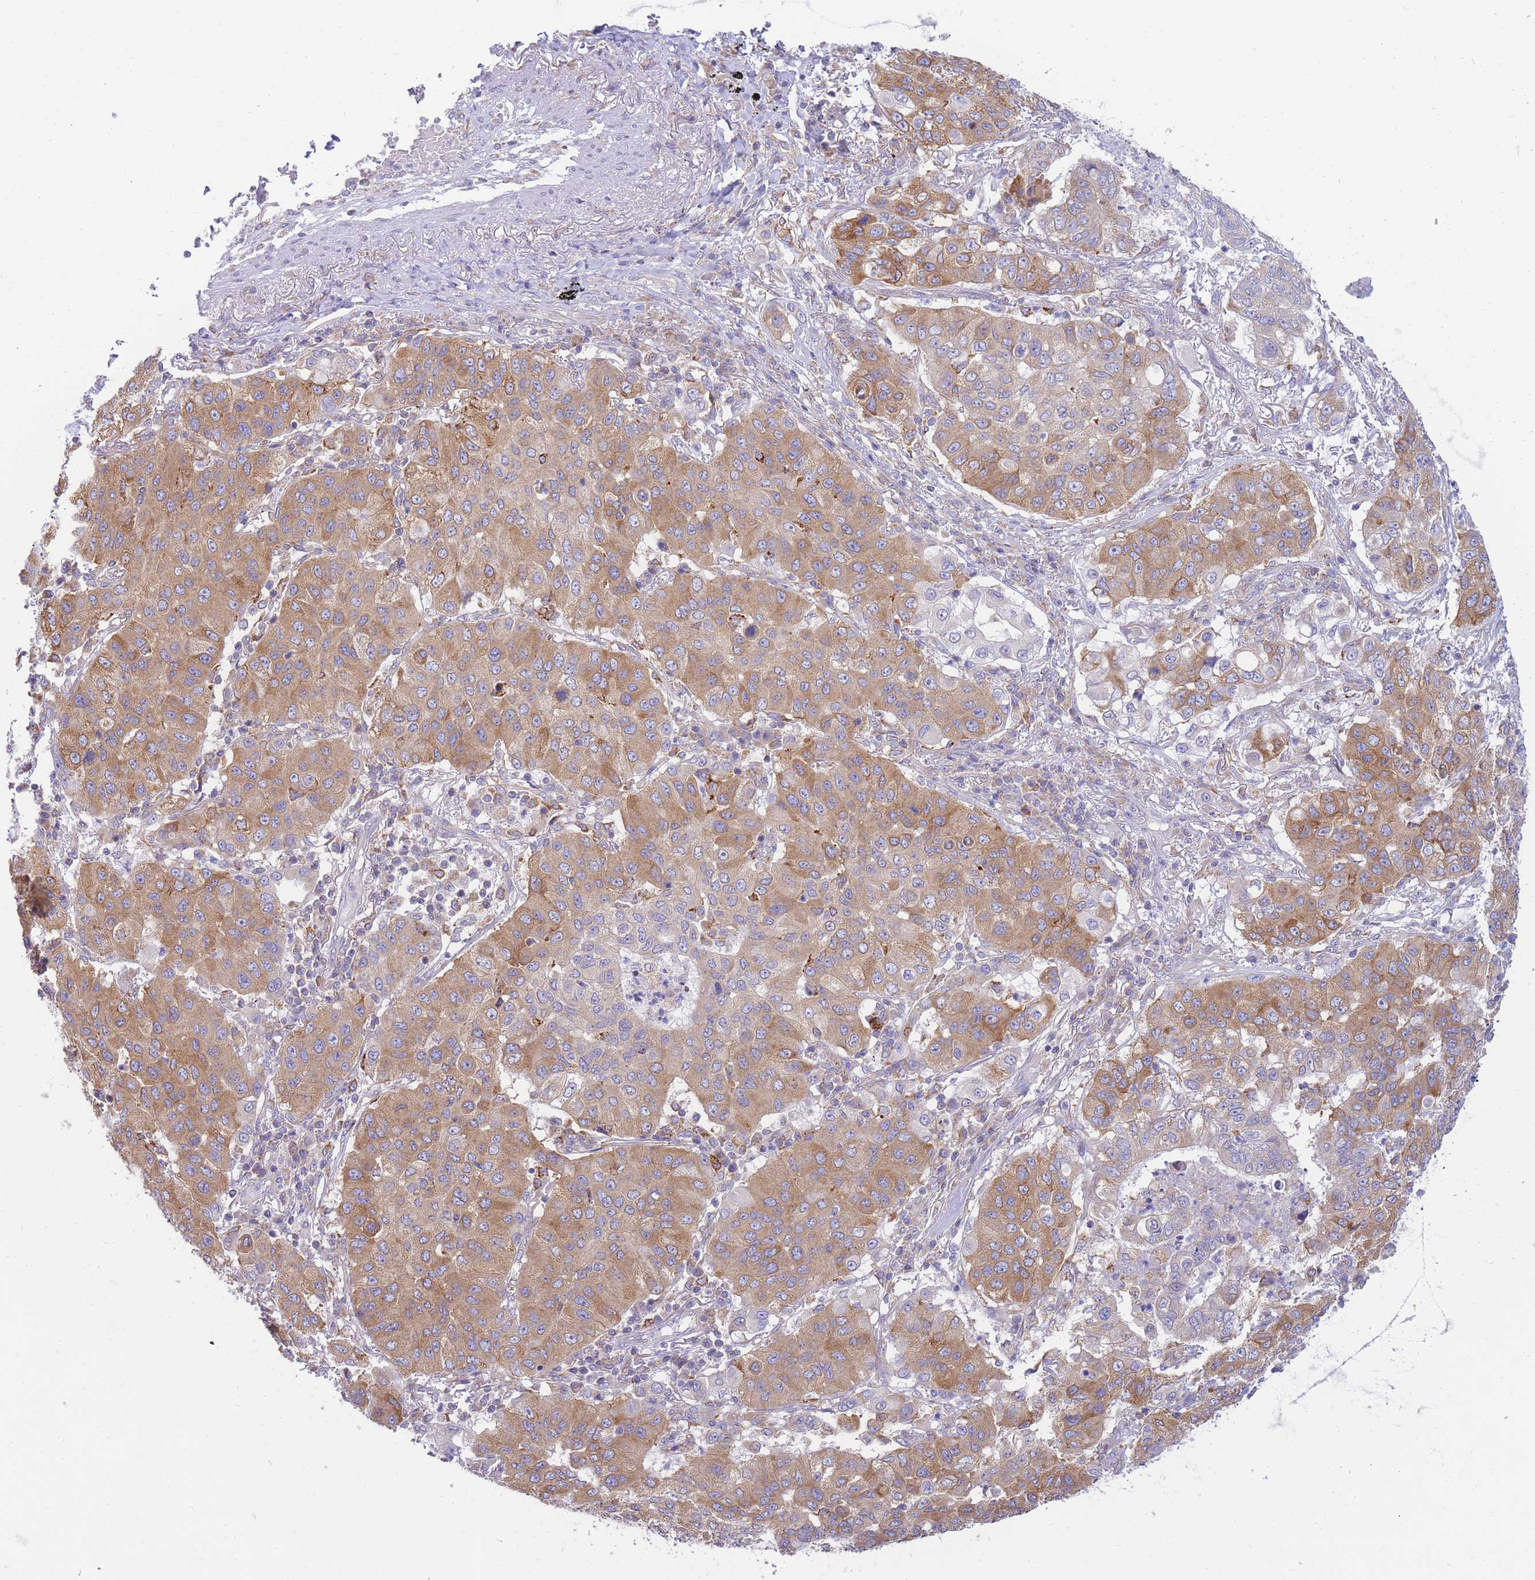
{"staining": {"intensity": "moderate", "quantity": ">75%", "location": "cytoplasmic/membranous"}, "tissue": "lung cancer", "cell_type": "Tumor cells", "image_type": "cancer", "snomed": [{"axis": "morphology", "description": "Squamous cell carcinoma, NOS"}, {"axis": "topography", "description": "Lung"}], "caption": "Protein staining demonstrates moderate cytoplasmic/membranous staining in approximately >75% of tumor cells in lung cancer (squamous cell carcinoma).", "gene": "SH2B2", "patient": {"sex": "male", "age": 74}}